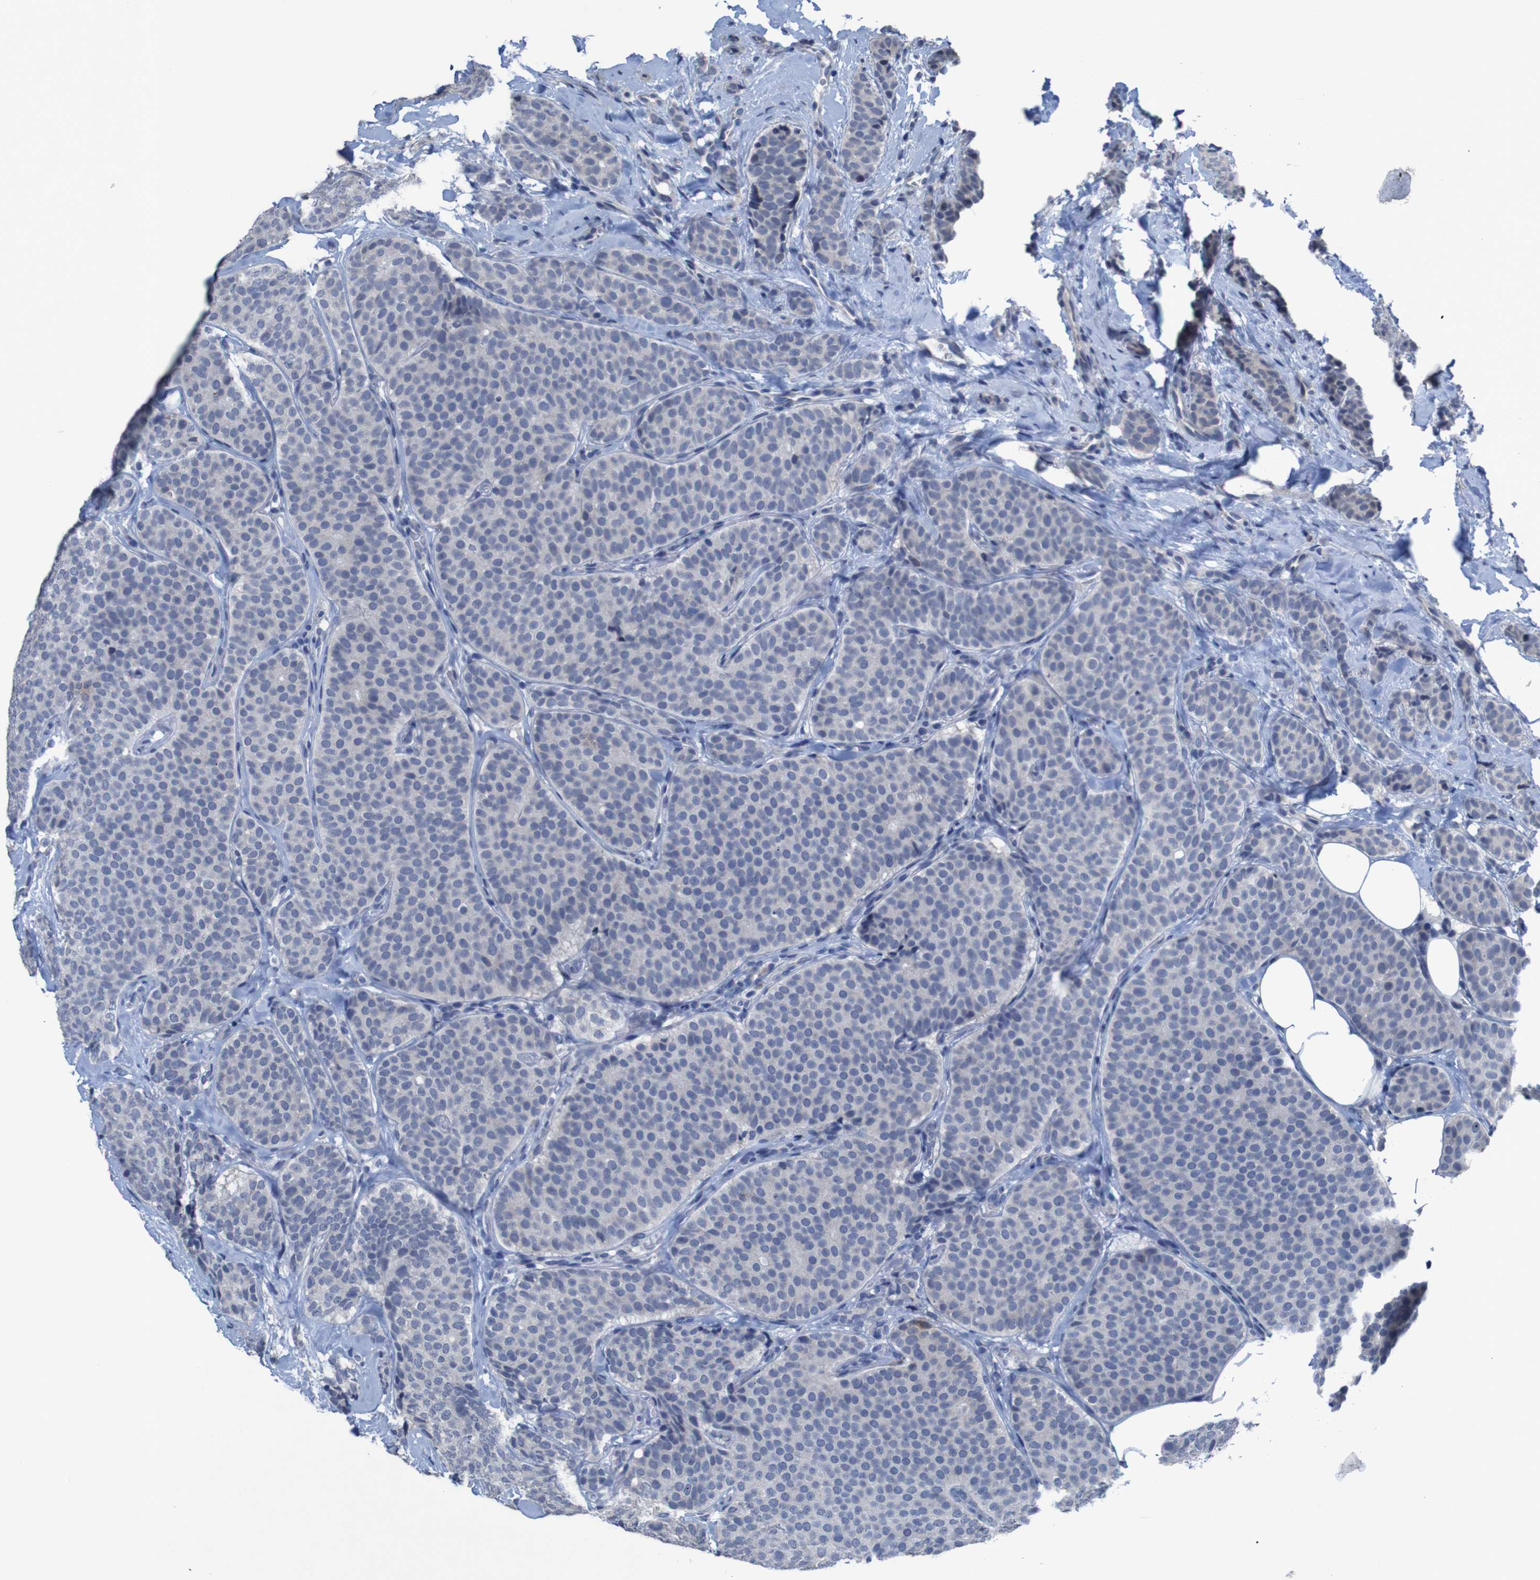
{"staining": {"intensity": "negative", "quantity": "none", "location": "none"}, "tissue": "breast cancer", "cell_type": "Tumor cells", "image_type": "cancer", "snomed": [{"axis": "morphology", "description": "Lobular carcinoma"}, {"axis": "topography", "description": "Skin"}, {"axis": "topography", "description": "Breast"}], "caption": "DAB (3,3'-diaminobenzidine) immunohistochemical staining of breast cancer (lobular carcinoma) shows no significant positivity in tumor cells.", "gene": "CLDN18", "patient": {"sex": "female", "age": 46}}